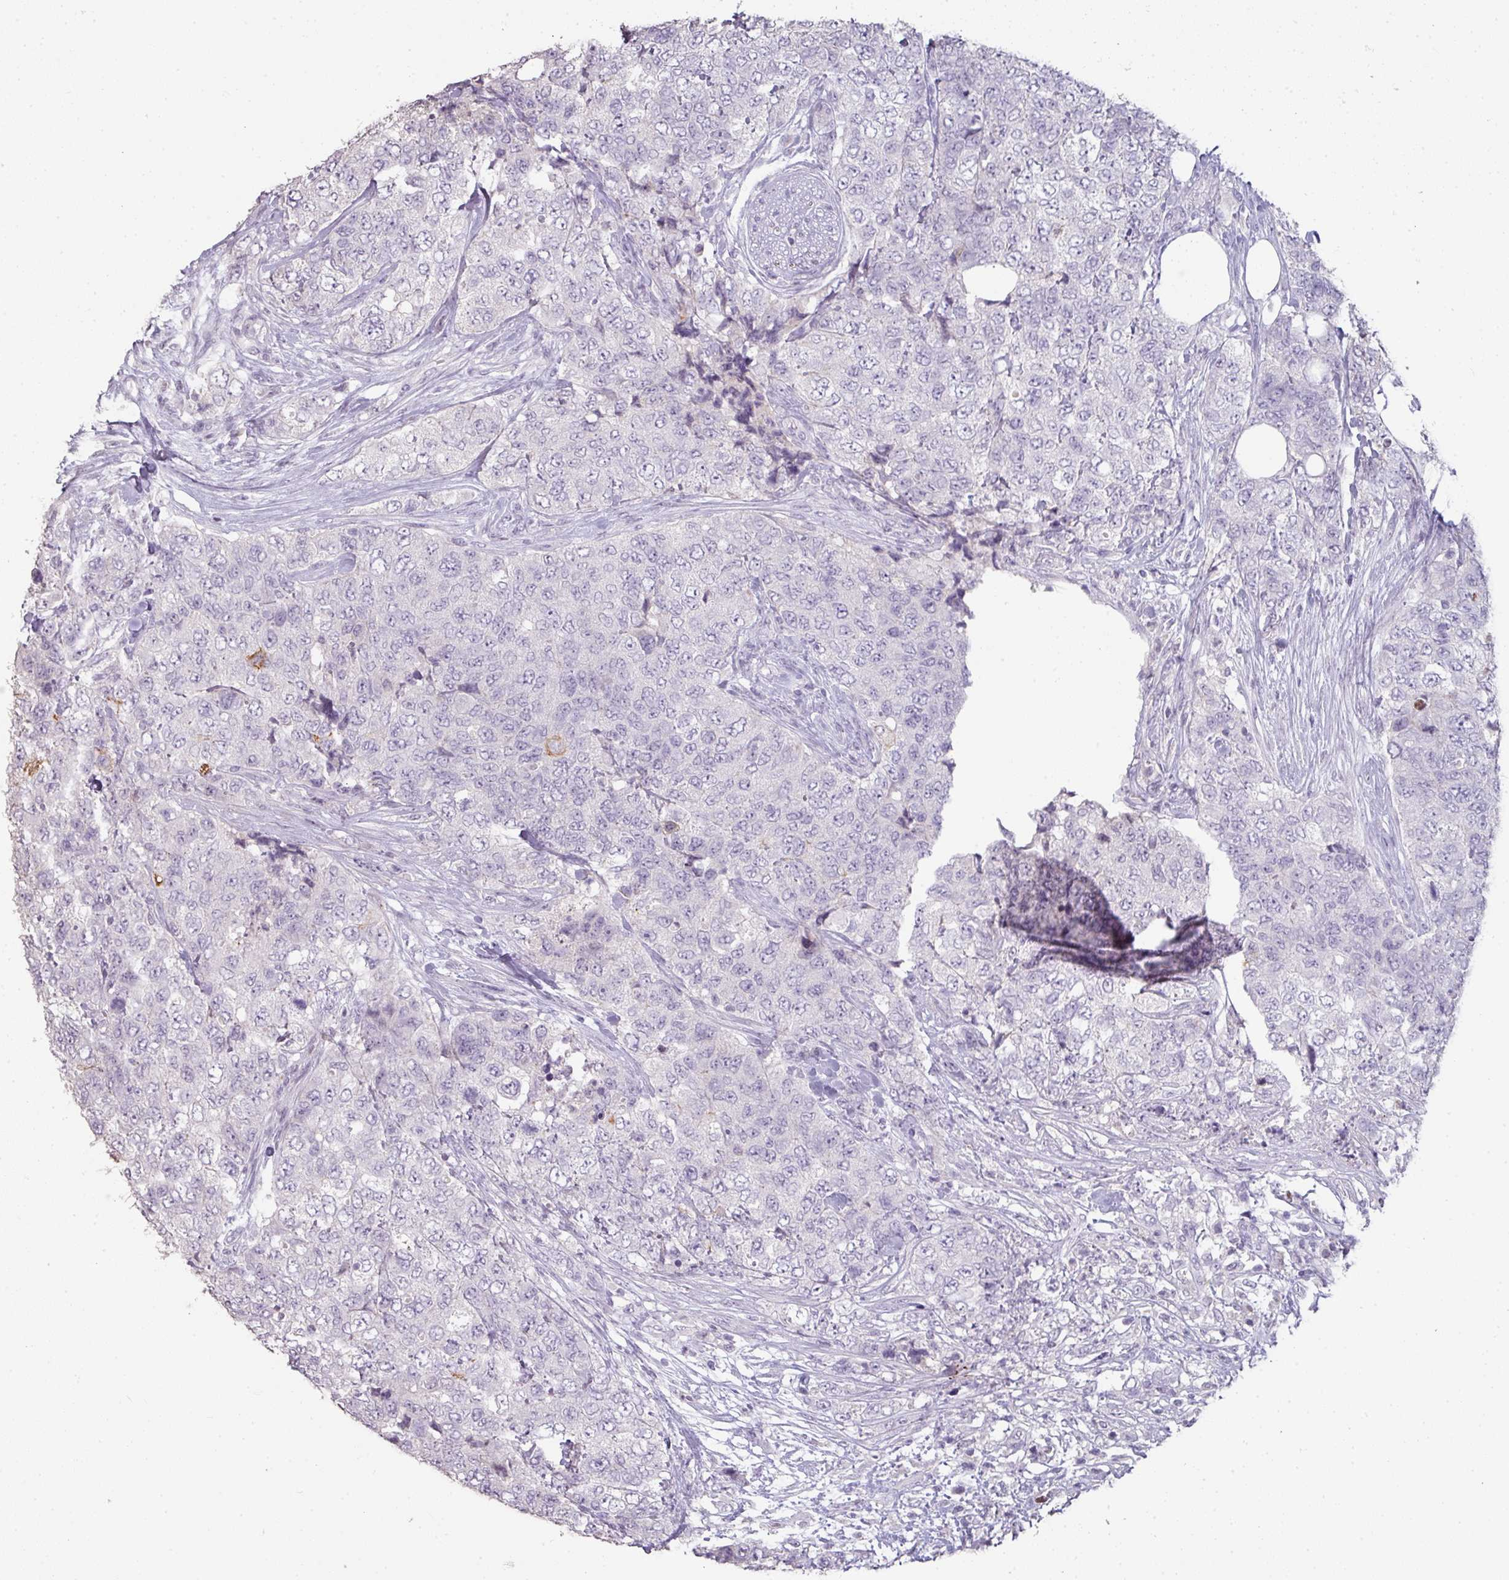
{"staining": {"intensity": "negative", "quantity": "none", "location": "none"}, "tissue": "urothelial cancer", "cell_type": "Tumor cells", "image_type": "cancer", "snomed": [{"axis": "morphology", "description": "Urothelial carcinoma, High grade"}, {"axis": "topography", "description": "Urinary bladder"}], "caption": "This is a histopathology image of immunohistochemistry staining of high-grade urothelial carcinoma, which shows no positivity in tumor cells.", "gene": "GTF2H3", "patient": {"sex": "female", "age": 78}}